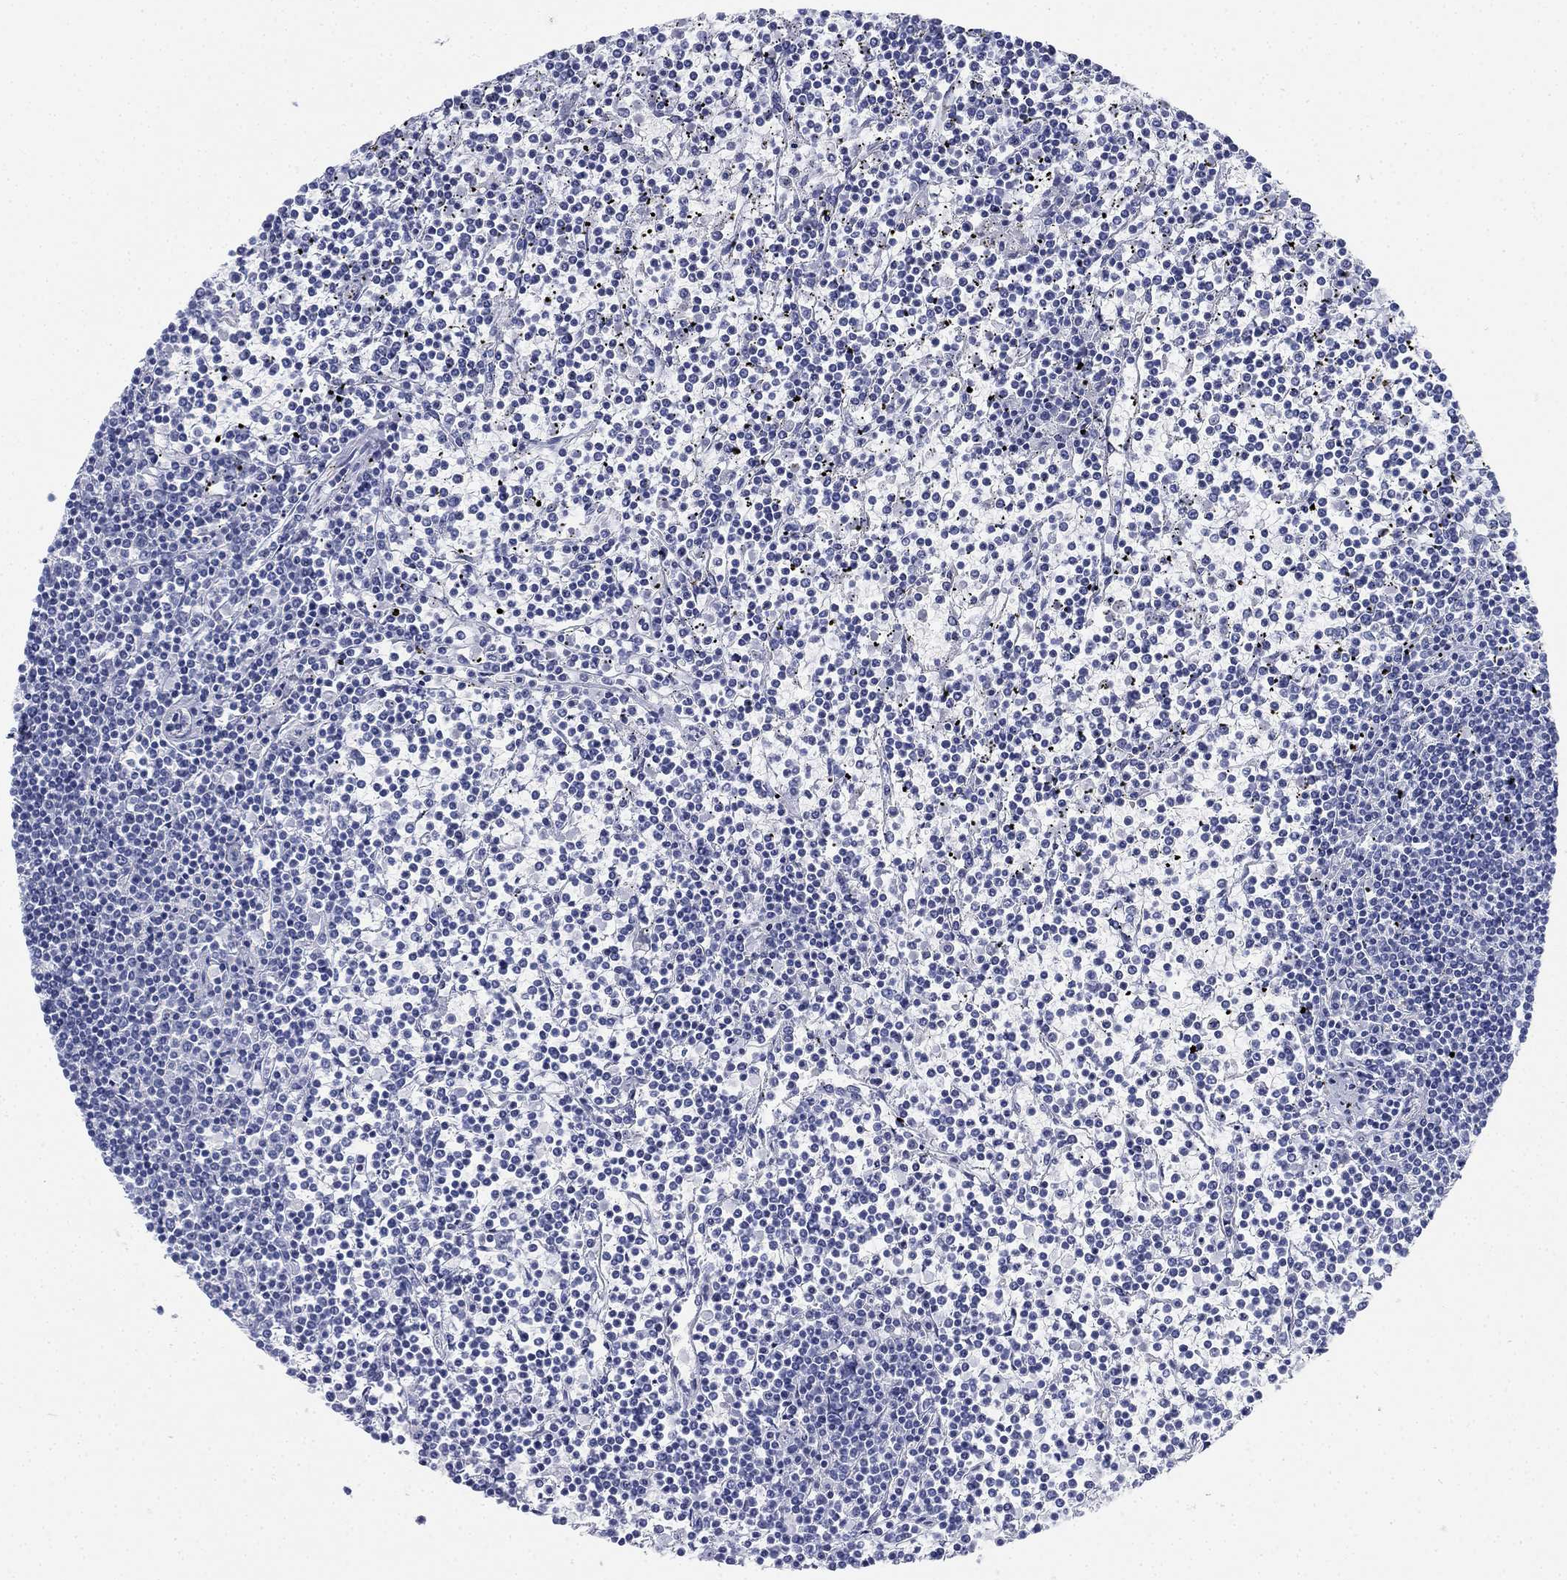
{"staining": {"intensity": "negative", "quantity": "none", "location": "none"}, "tissue": "lymphoma", "cell_type": "Tumor cells", "image_type": "cancer", "snomed": [{"axis": "morphology", "description": "Malignant lymphoma, non-Hodgkin's type, Low grade"}, {"axis": "topography", "description": "Spleen"}], "caption": "Tumor cells are negative for protein expression in human lymphoma.", "gene": "GCNA", "patient": {"sex": "female", "age": 19}}